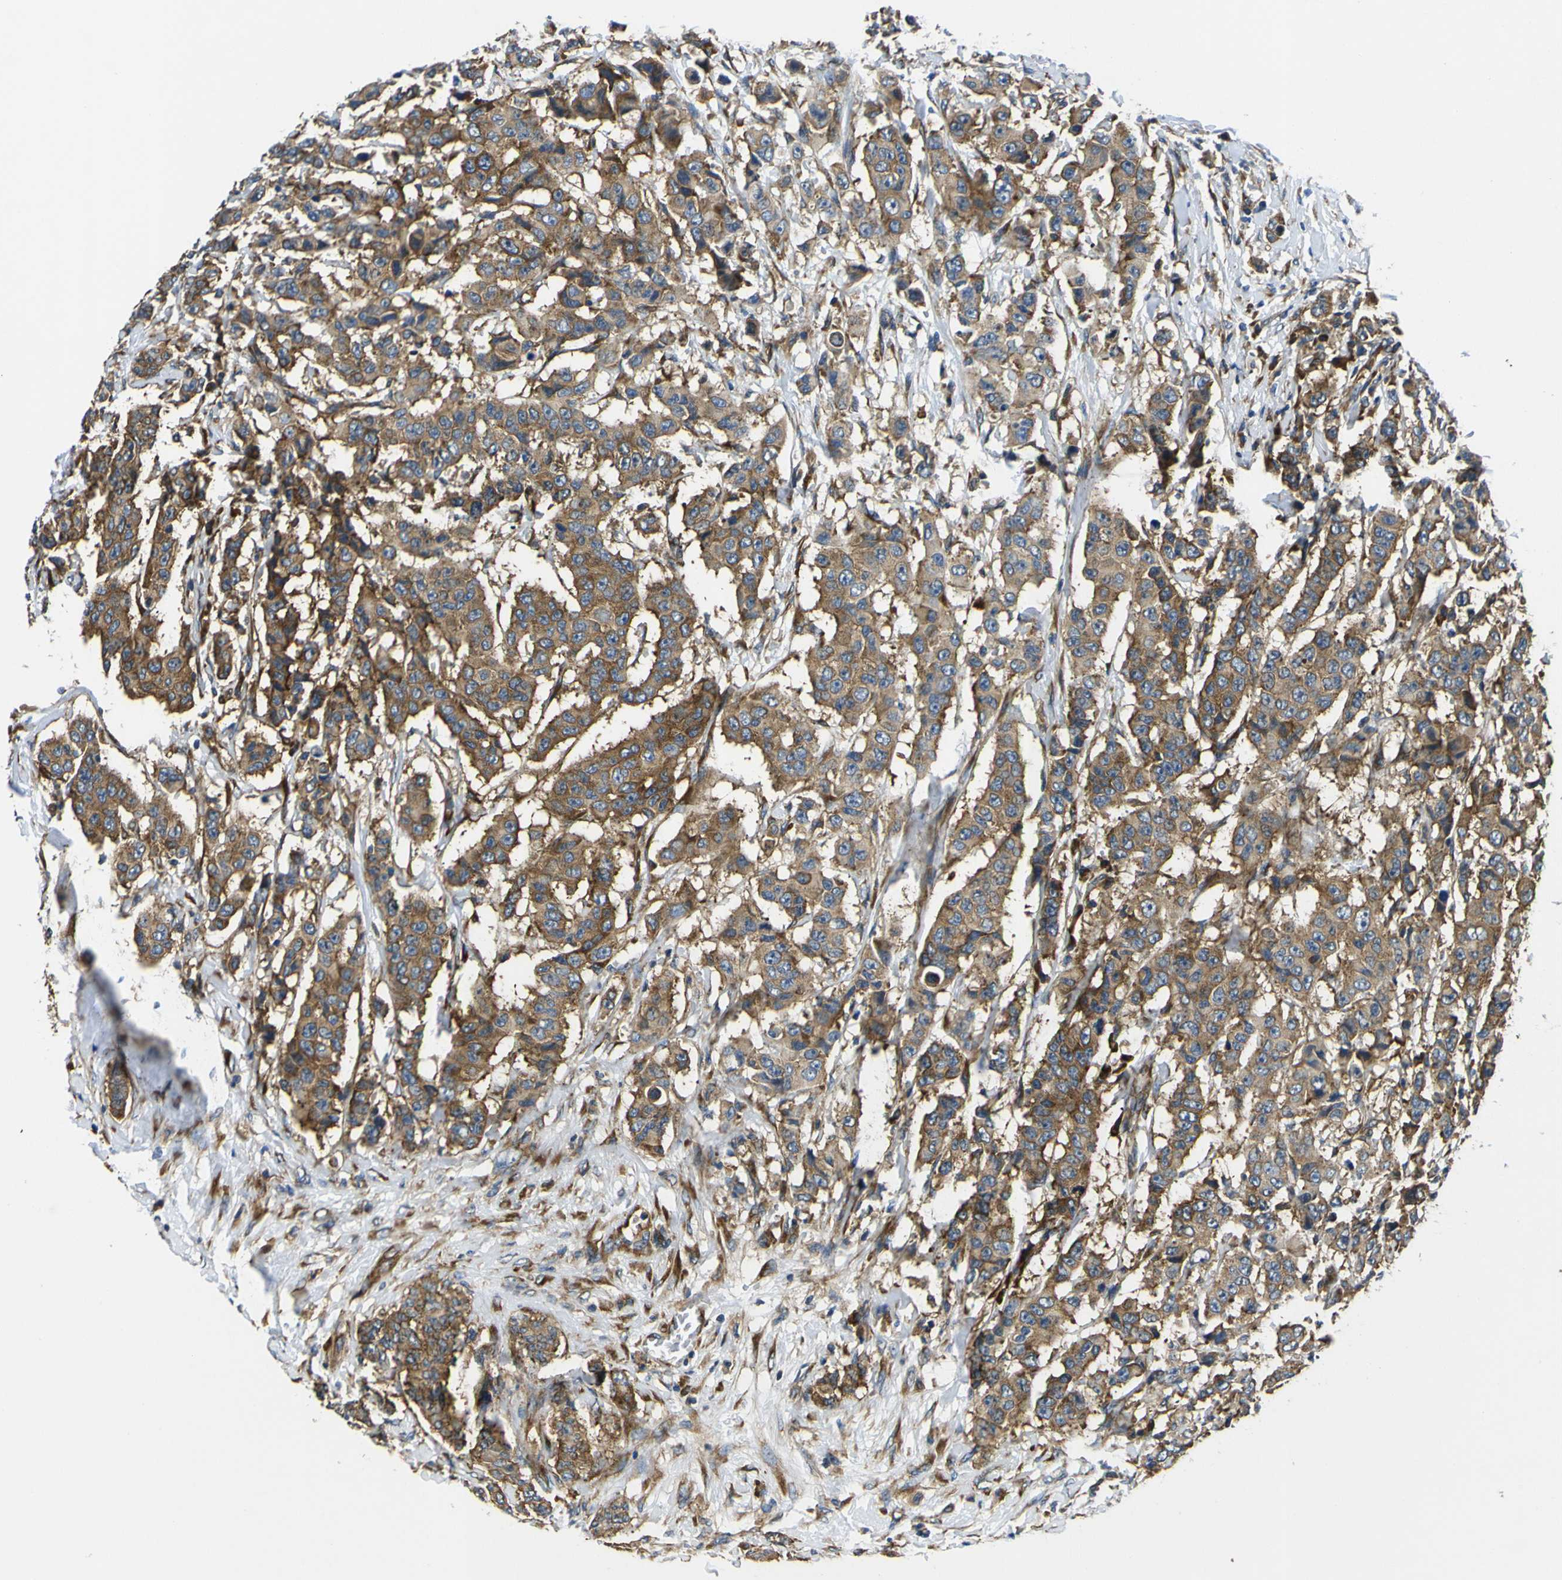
{"staining": {"intensity": "moderate", "quantity": ">75%", "location": "cytoplasmic/membranous"}, "tissue": "breast cancer", "cell_type": "Tumor cells", "image_type": "cancer", "snomed": [{"axis": "morphology", "description": "Duct carcinoma"}, {"axis": "topography", "description": "Breast"}], "caption": "The immunohistochemical stain highlights moderate cytoplasmic/membranous staining in tumor cells of breast invasive ductal carcinoma tissue.", "gene": "RPSA", "patient": {"sex": "female", "age": 40}}